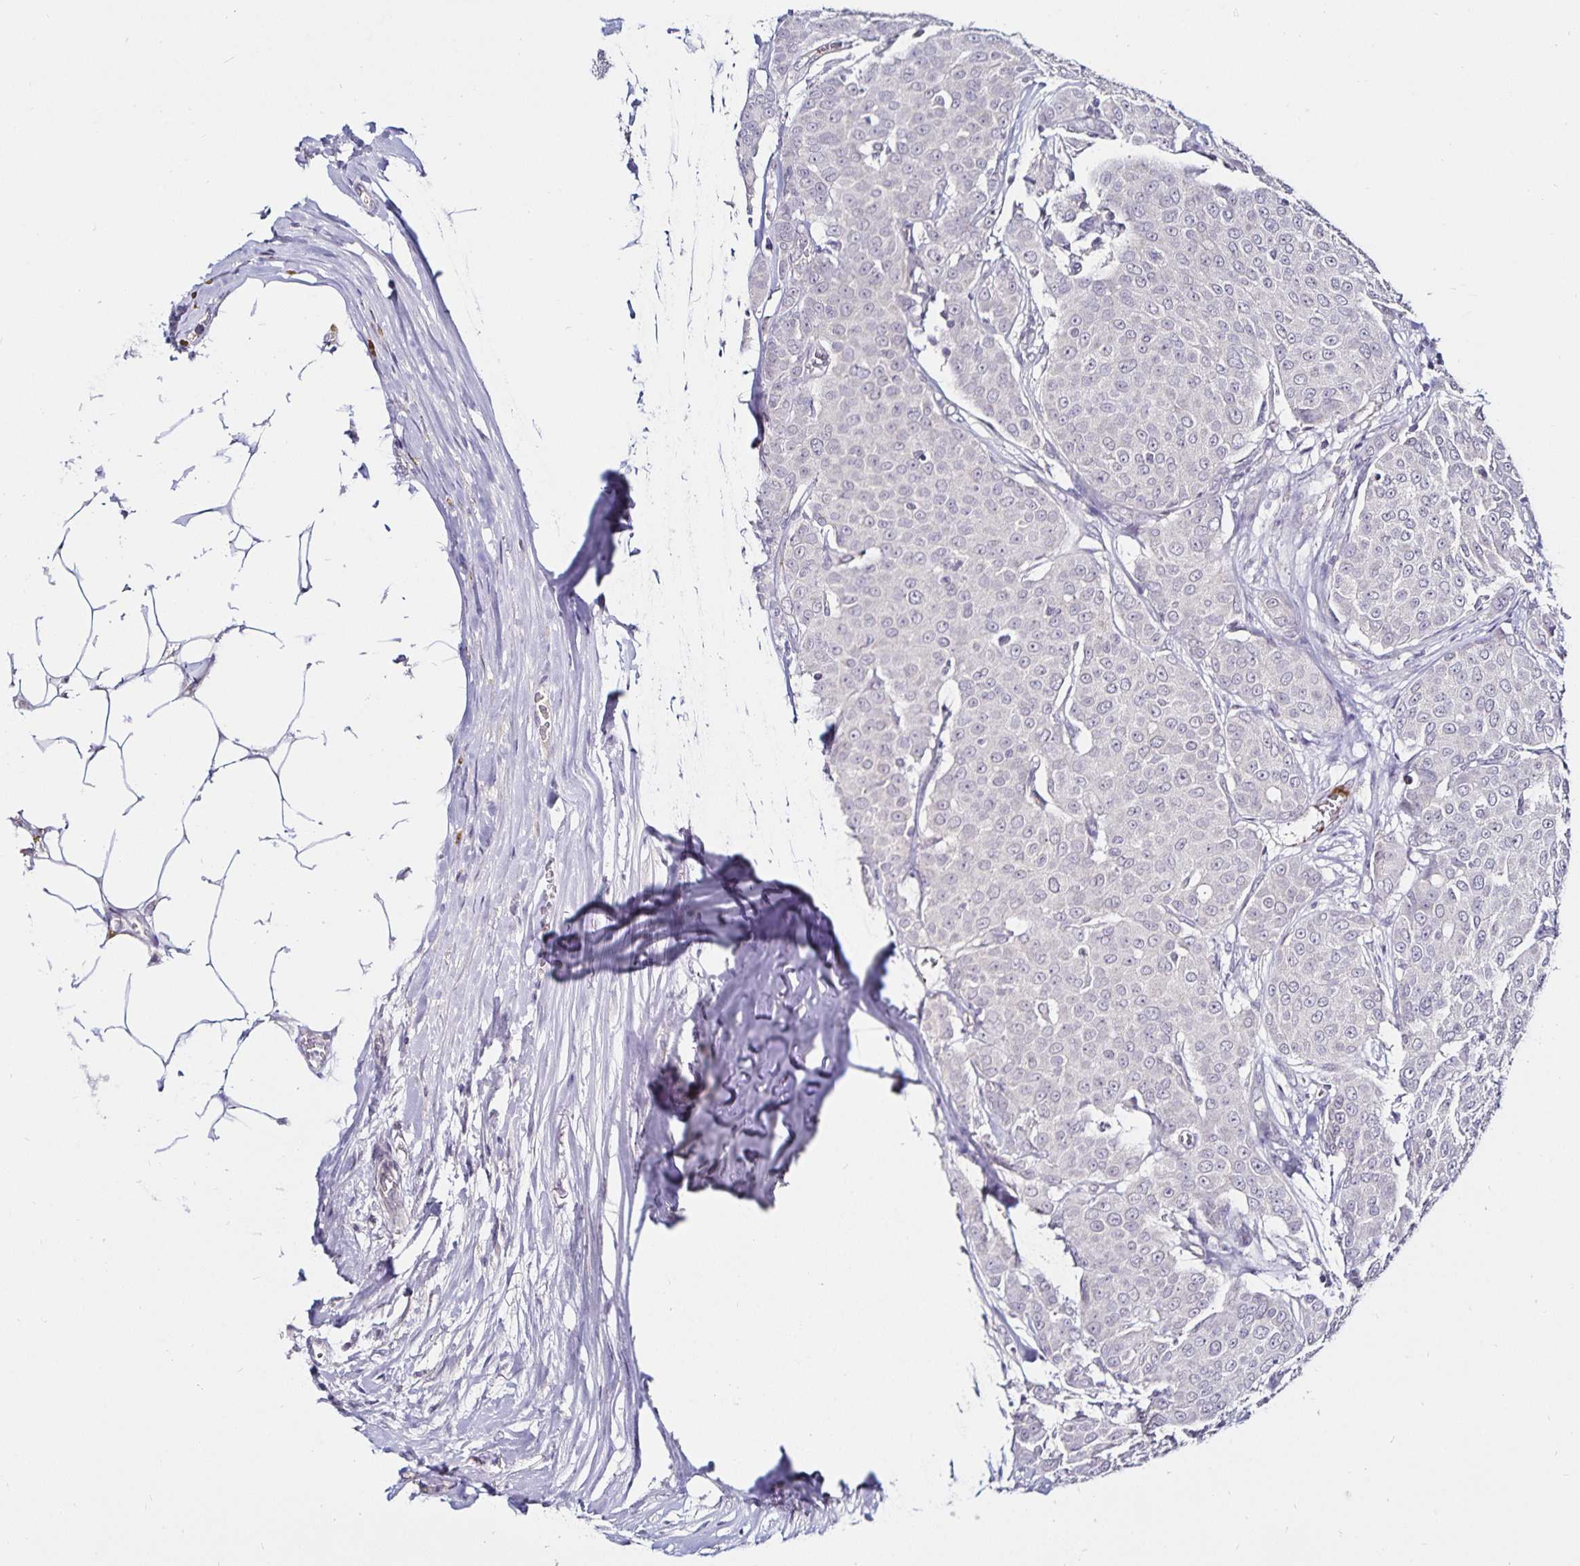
{"staining": {"intensity": "negative", "quantity": "none", "location": "none"}, "tissue": "breast cancer", "cell_type": "Tumor cells", "image_type": "cancer", "snomed": [{"axis": "morphology", "description": "Duct carcinoma"}, {"axis": "topography", "description": "Breast"}], "caption": "Infiltrating ductal carcinoma (breast) was stained to show a protein in brown. There is no significant staining in tumor cells.", "gene": "ACSL5", "patient": {"sex": "female", "age": 91}}